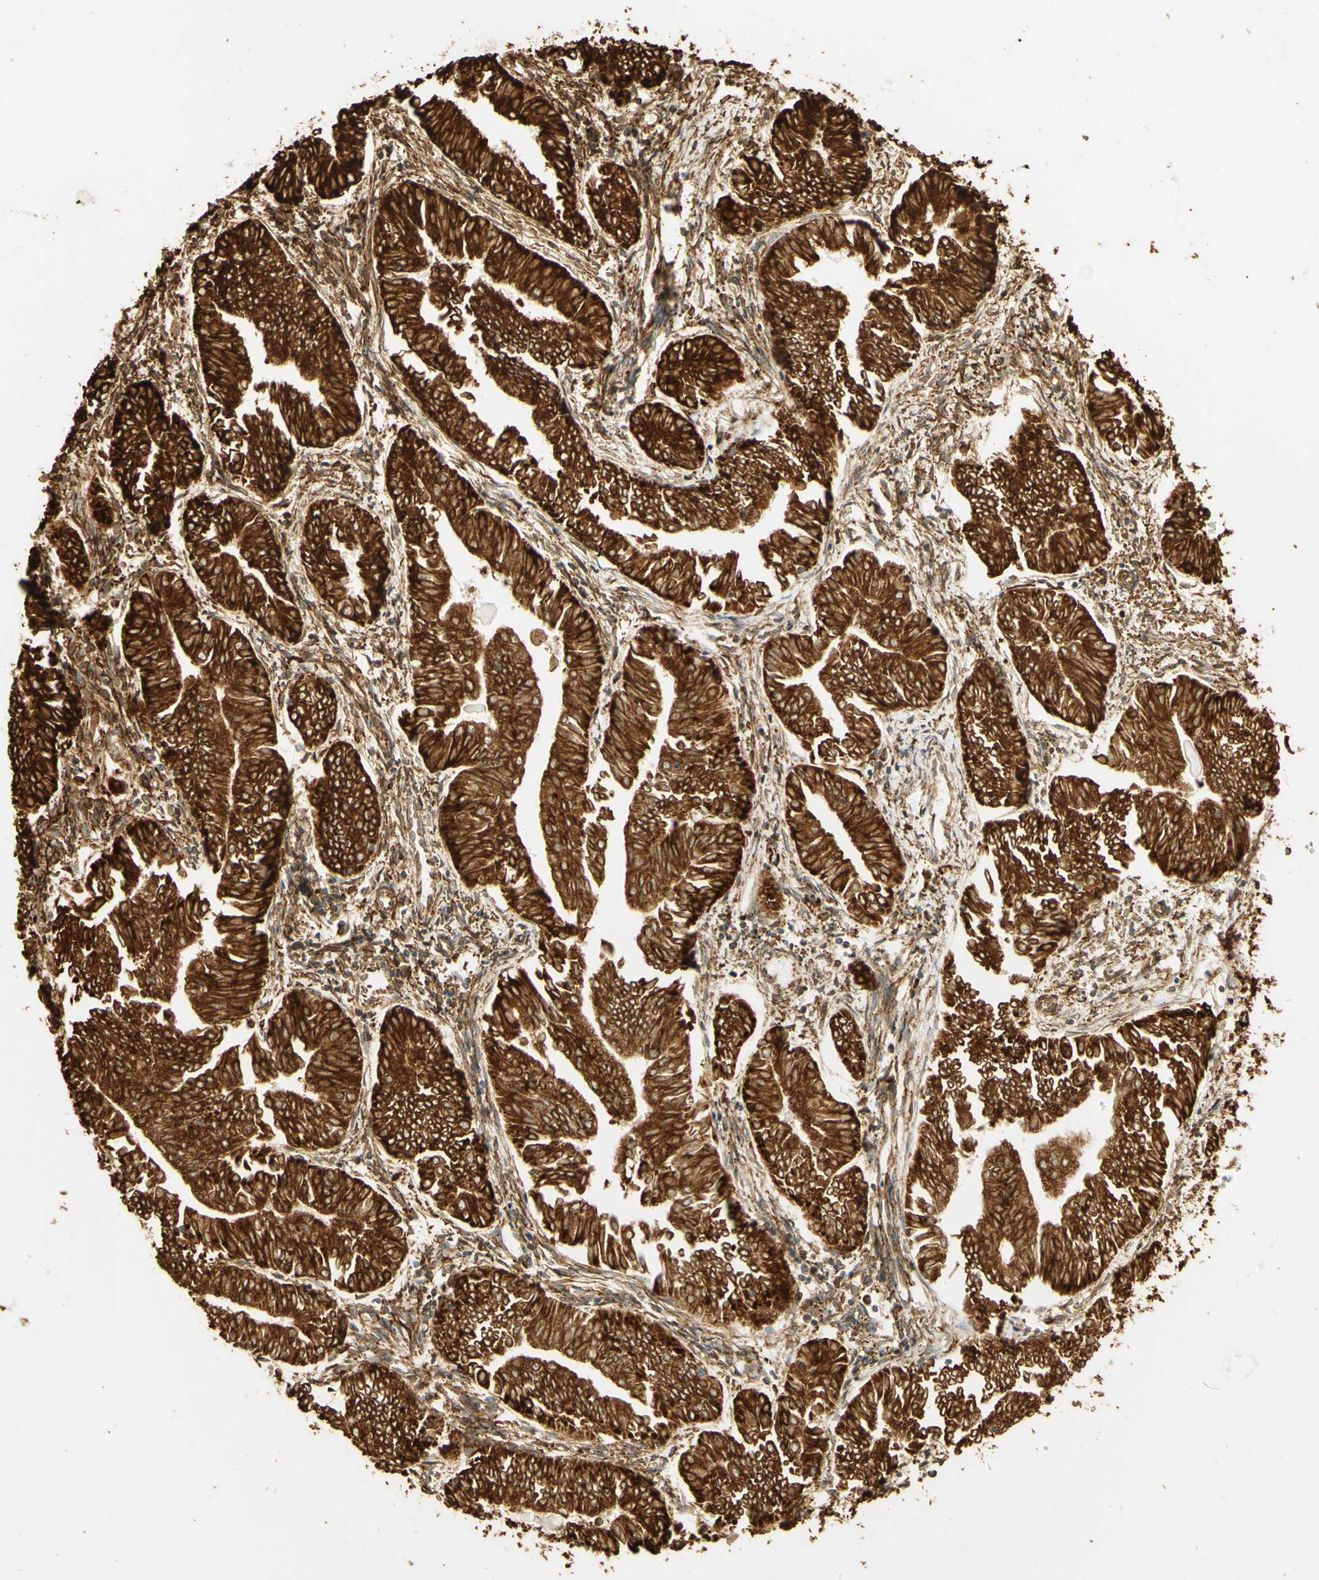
{"staining": {"intensity": "strong", "quantity": ">75%", "location": "cytoplasmic/membranous"}, "tissue": "endometrial cancer", "cell_type": "Tumor cells", "image_type": "cancer", "snomed": [{"axis": "morphology", "description": "Adenocarcinoma, NOS"}, {"axis": "topography", "description": "Endometrium"}], "caption": "A high amount of strong cytoplasmic/membranous staining is present in approximately >75% of tumor cells in endometrial cancer (adenocarcinoma) tissue.", "gene": "CANX", "patient": {"sex": "female", "age": 53}}